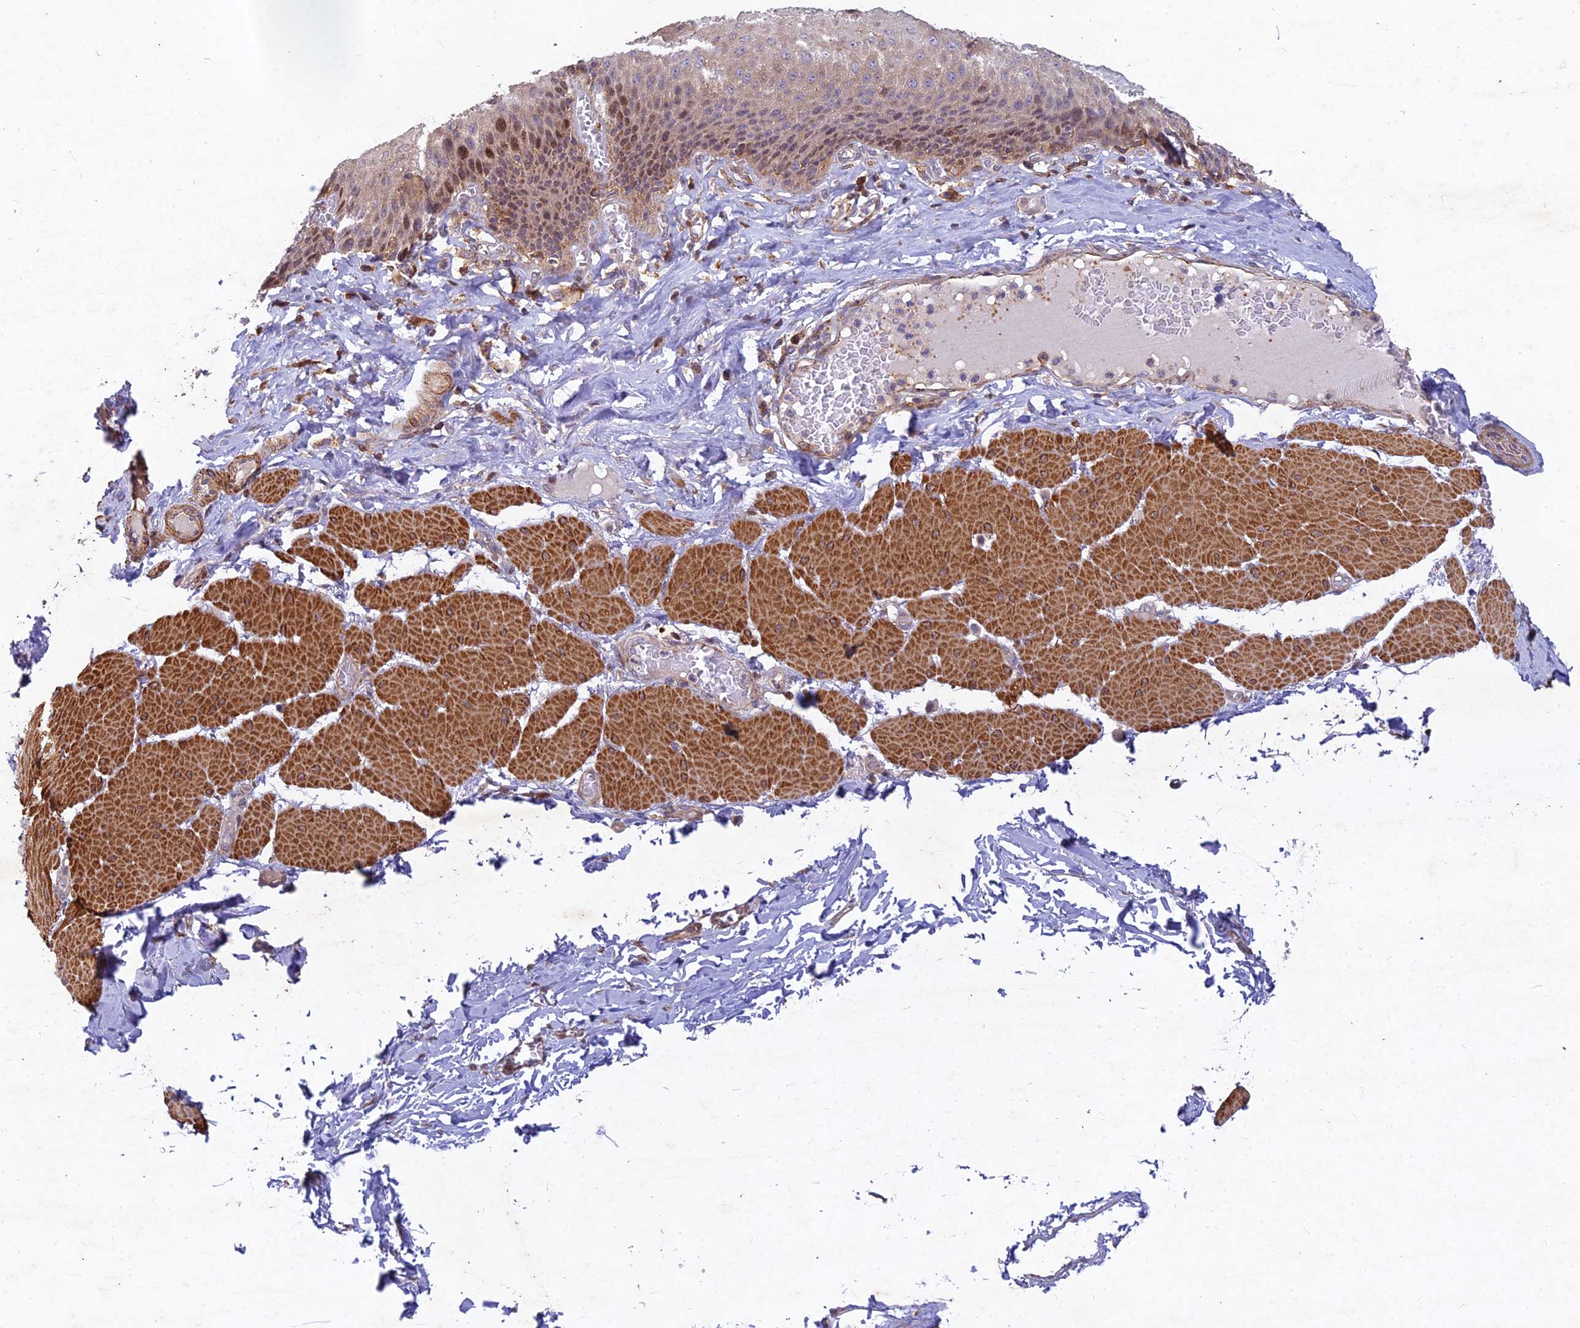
{"staining": {"intensity": "moderate", "quantity": "<25%", "location": "nuclear"}, "tissue": "esophagus", "cell_type": "Squamous epithelial cells", "image_type": "normal", "snomed": [{"axis": "morphology", "description": "Normal tissue, NOS"}, {"axis": "topography", "description": "Esophagus"}], "caption": "Immunohistochemistry (DAB) staining of benign human esophagus demonstrates moderate nuclear protein positivity in approximately <25% of squamous epithelial cells. (IHC, brightfield microscopy, high magnification).", "gene": "RELCH", "patient": {"sex": "male", "age": 60}}